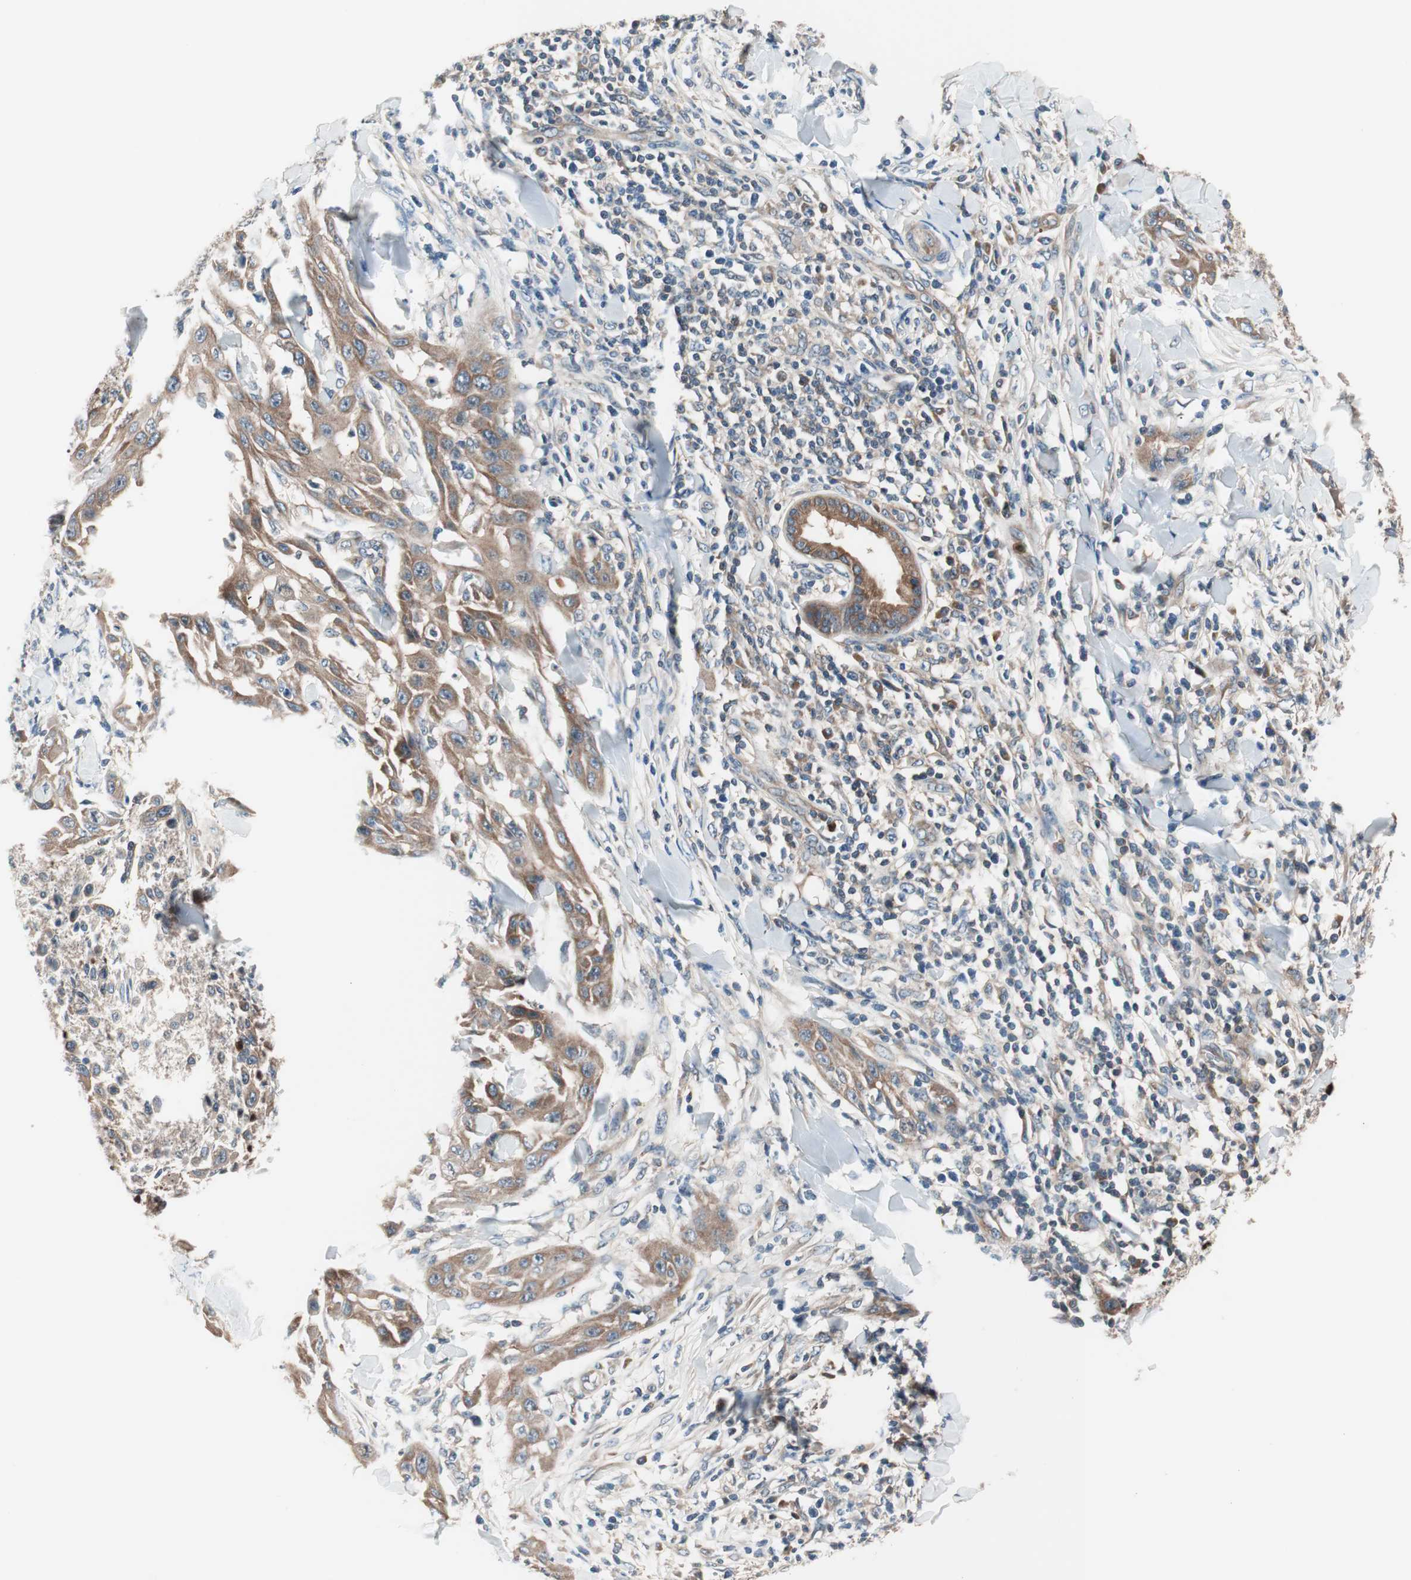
{"staining": {"intensity": "moderate", "quantity": ">75%", "location": "cytoplasmic/membranous"}, "tissue": "skin cancer", "cell_type": "Tumor cells", "image_type": "cancer", "snomed": [{"axis": "morphology", "description": "Squamous cell carcinoma, NOS"}, {"axis": "topography", "description": "Skin"}], "caption": "A high-resolution photomicrograph shows IHC staining of skin cancer, which displays moderate cytoplasmic/membranous positivity in approximately >75% of tumor cells.", "gene": "TSG101", "patient": {"sex": "male", "age": 24}}